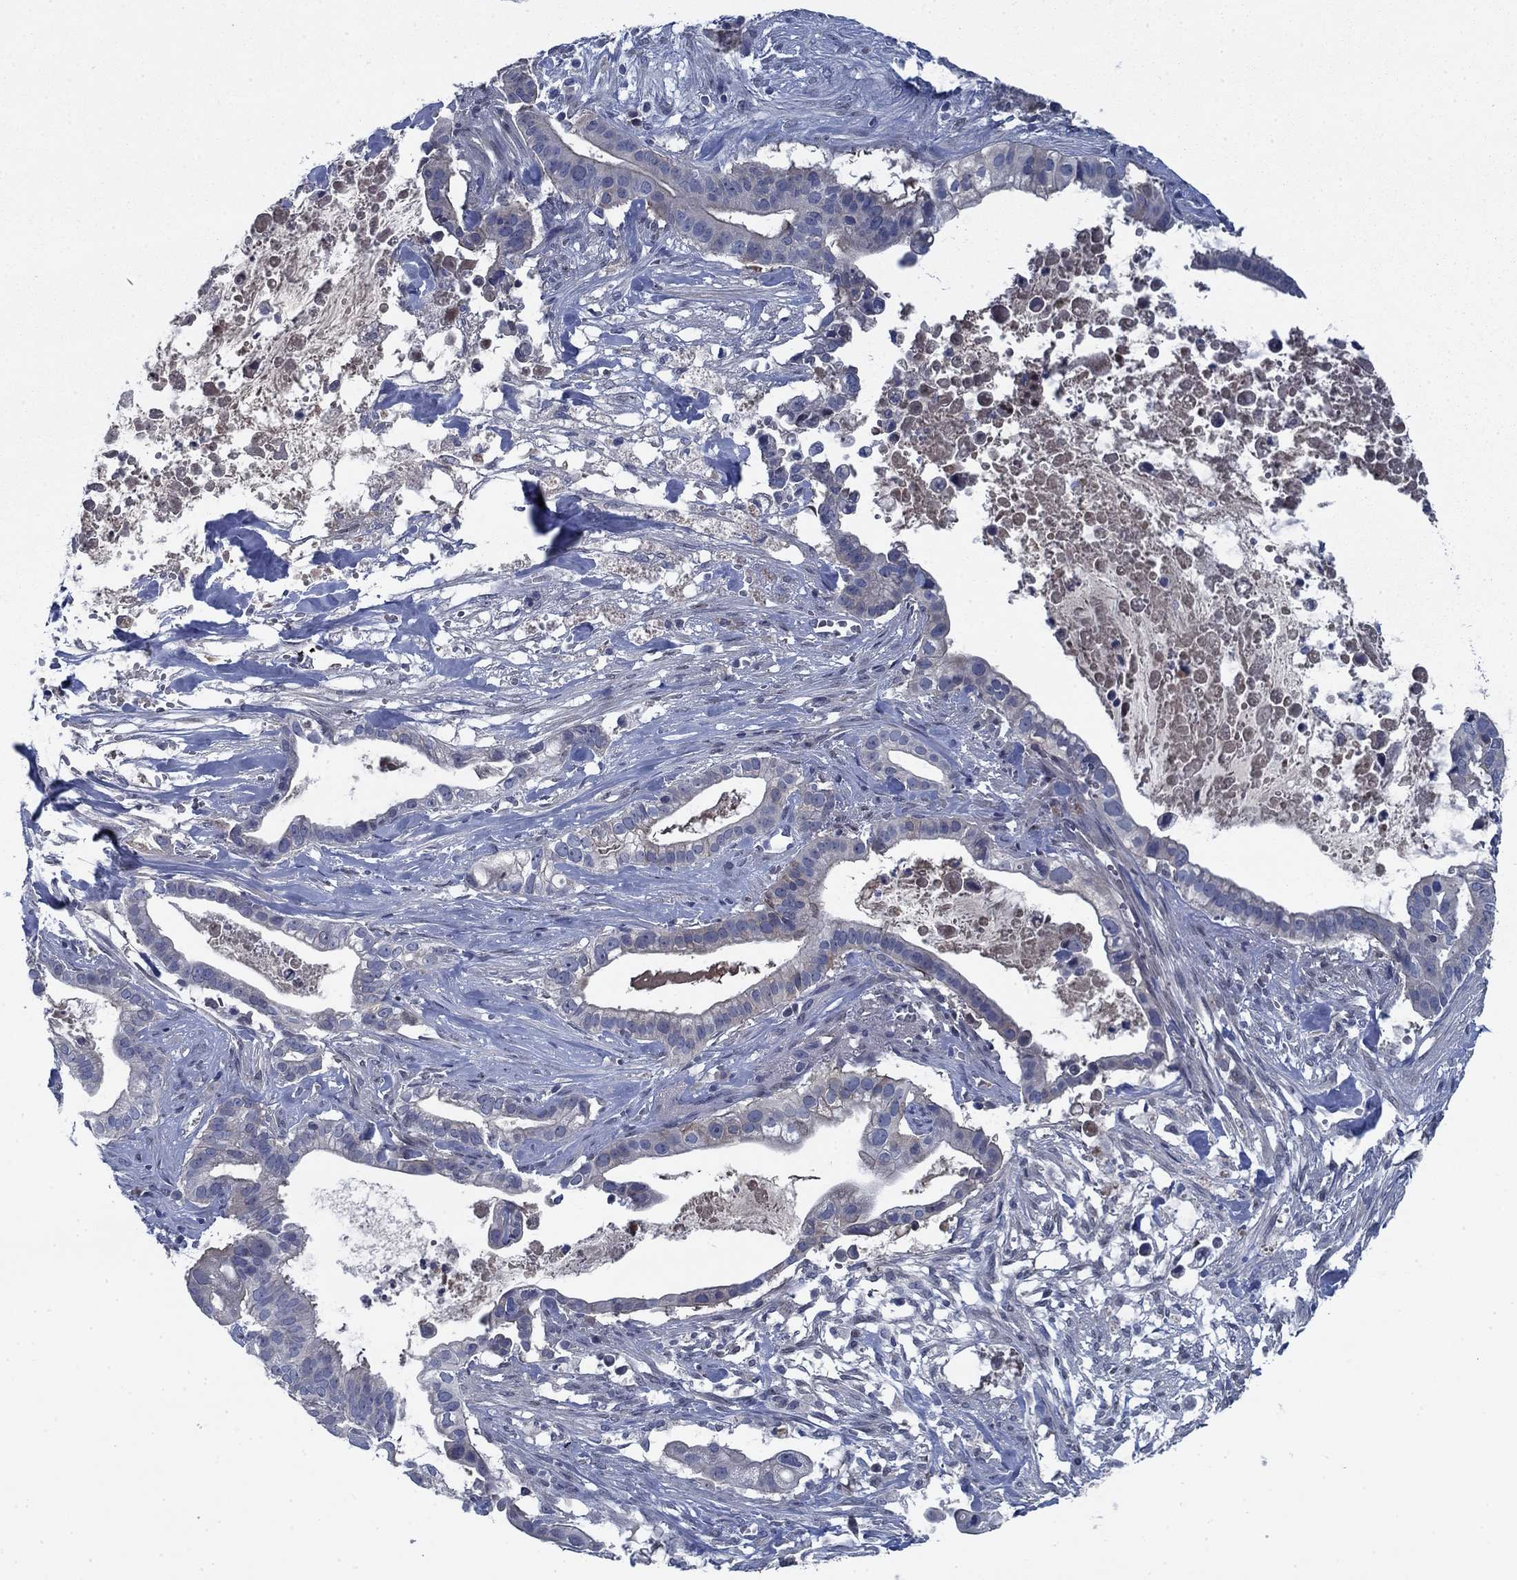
{"staining": {"intensity": "negative", "quantity": "none", "location": "none"}, "tissue": "pancreatic cancer", "cell_type": "Tumor cells", "image_type": "cancer", "snomed": [{"axis": "morphology", "description": "Adenocarcinoma, NOS"}, {"axis": "topography", "description": "Pancreas"}], "caption": "This is a image of immunohistochemistry staining of pancreatic adenocarcinoma, which shows no positivity in tumor cells.", "gene": "PNMA8A", "patient": {"sex": "male", "age": 61}}